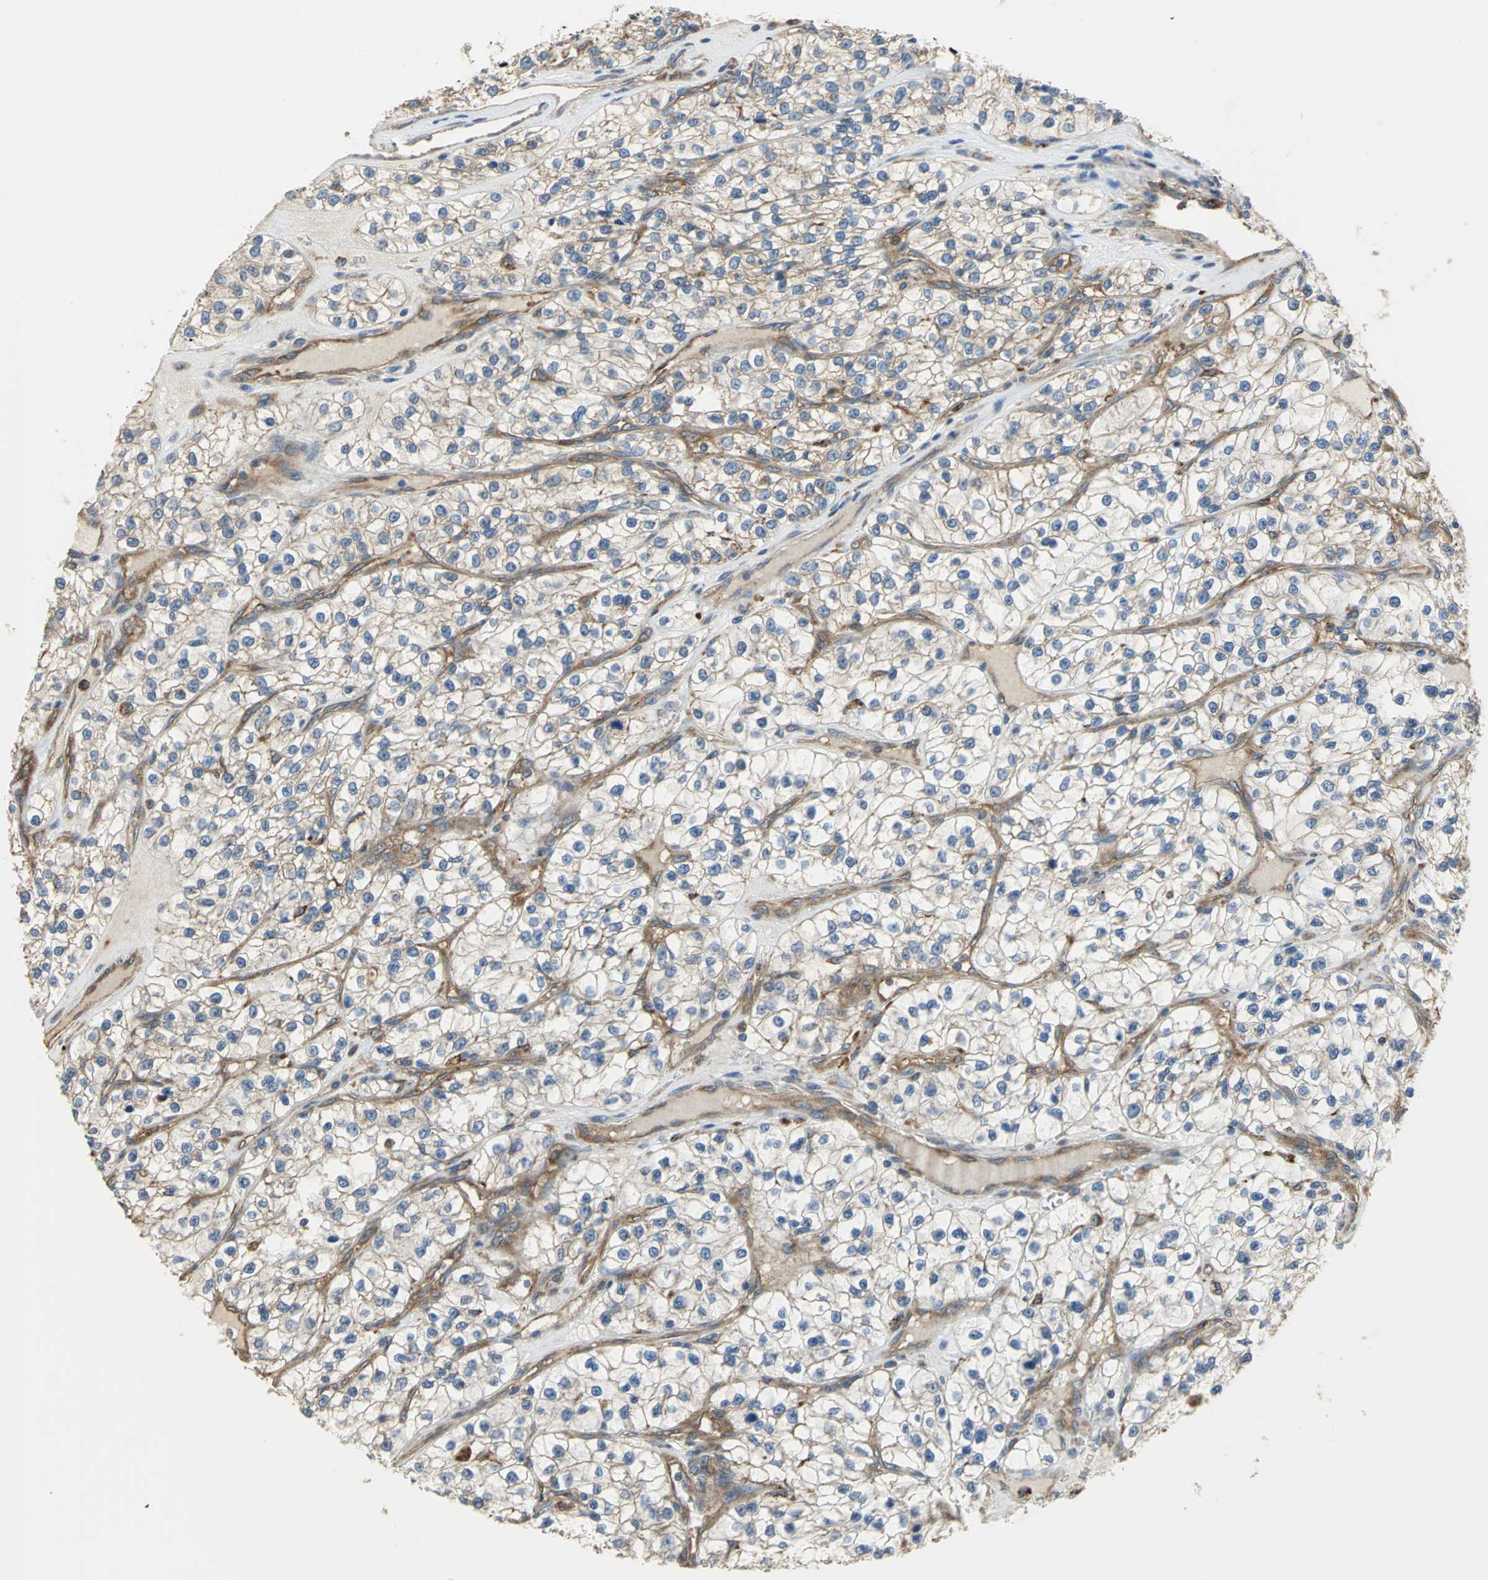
{"staining": {"intensity": "weak", "quantity": "25%-75%", "location": "cytoplasmic/membranous"}, "tissue": "renal cancer", "cell_type": "Tumor cells", "image_type": "cancer", "snomed": [{"axis": "morphology", "description": "Adenocarcinoma, NOS"}, {"axis": "topography", "description": "Kidney"}], "caption": "Protein staining reveals weak cytoplasmic/membranous positivity in approximately 25%-75% of tumor cells in renal adenocarcinoma.", "gene": "DIAPH2", "patient": {"sex": "female", "age": 57}}